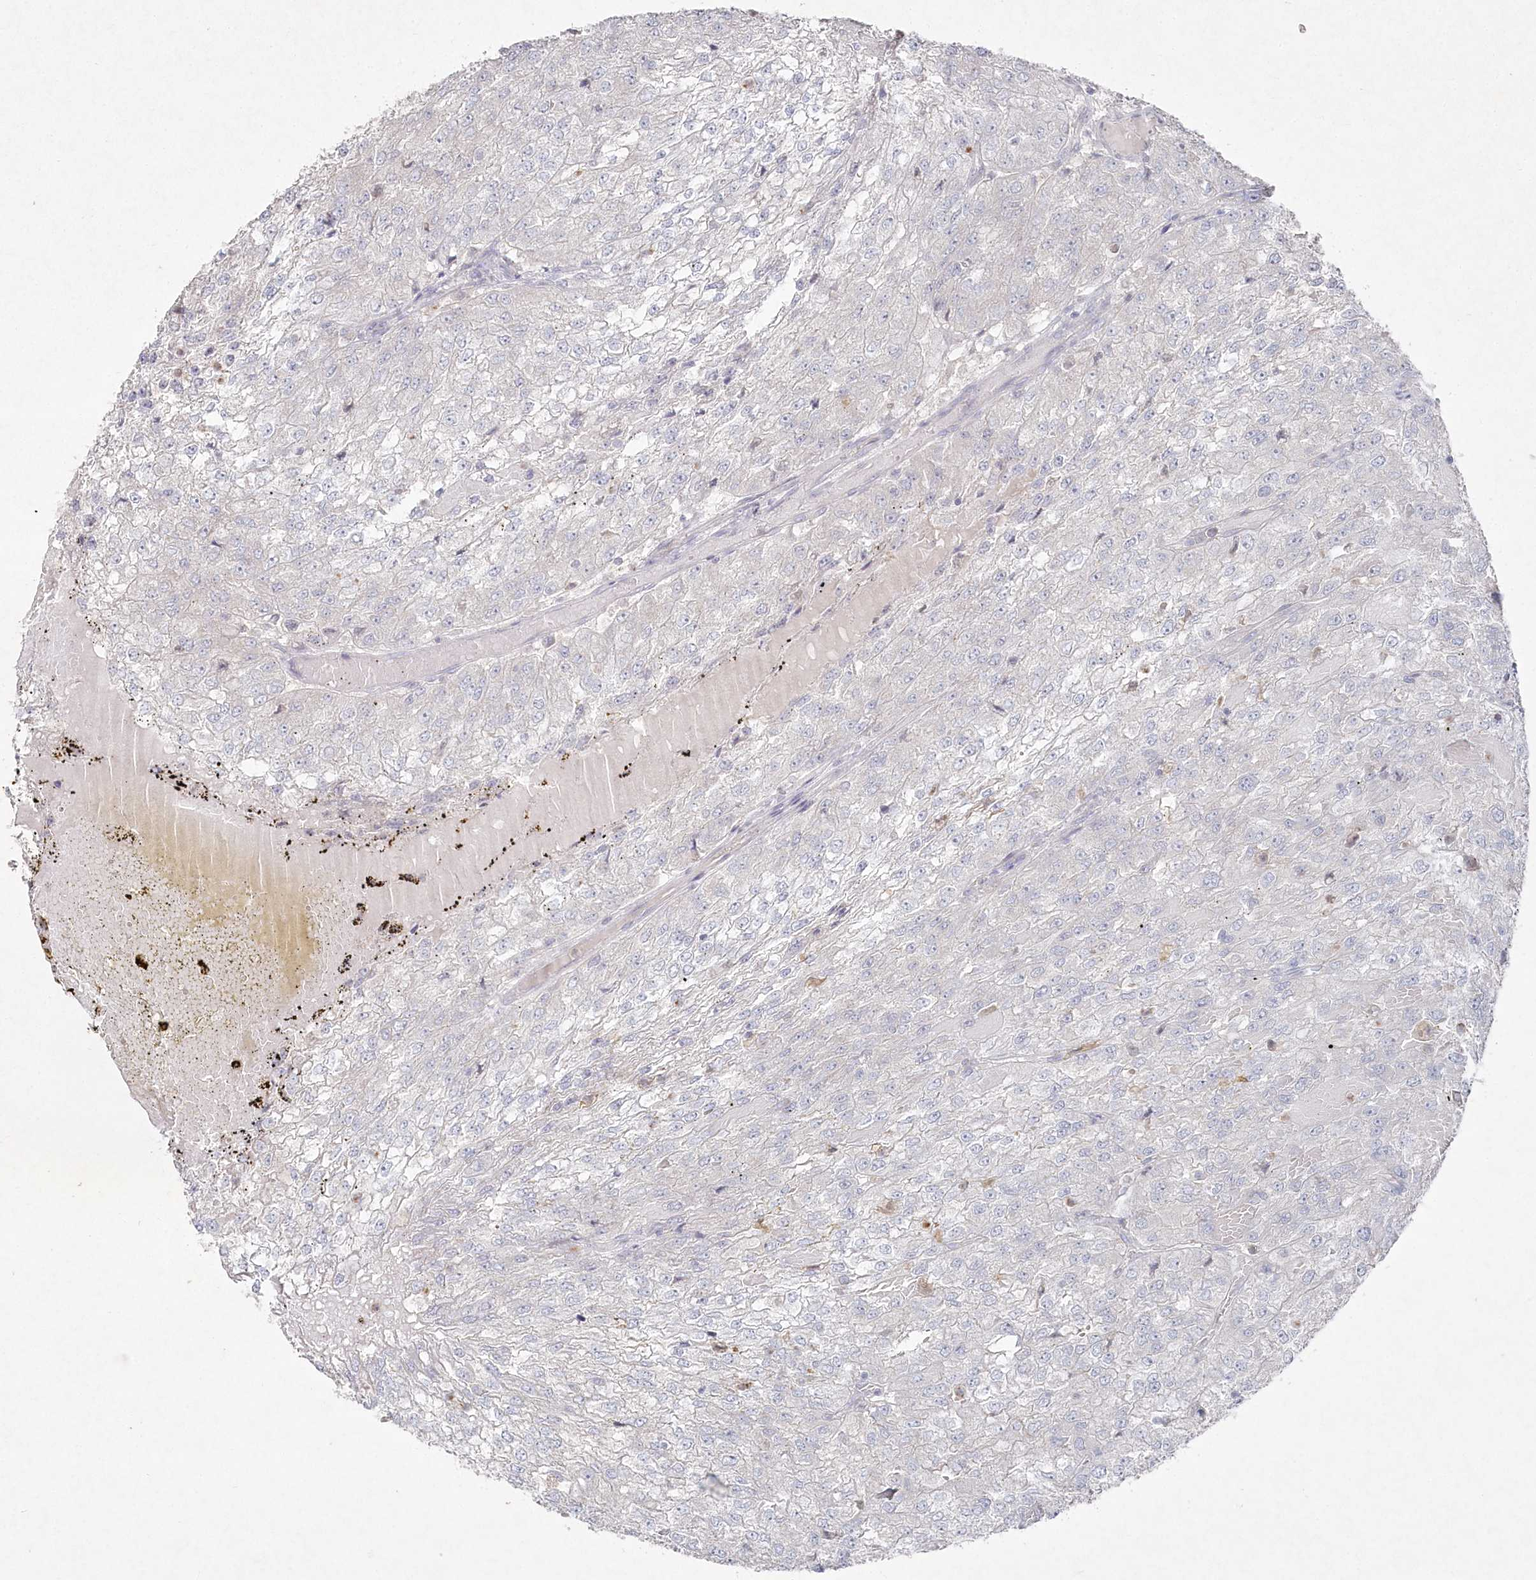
{"staining": {"intensity": "negative", "quantity": "none", "location": "none"}, "tissue": "renal cancer", "cell_type": "Tumor cells", "image_type": "cancer", "snomed": [{"axis": "morphology", "description": "Adenocarcinoma, NOS"}, {"axis": "topography", "description": "Kidney"}], "caption": "Image shows no protein expression in tumor cells of renal cancer tissue.", "gene": "TGFBRAP1", "patient": {"sex": "female", "age": 54}}